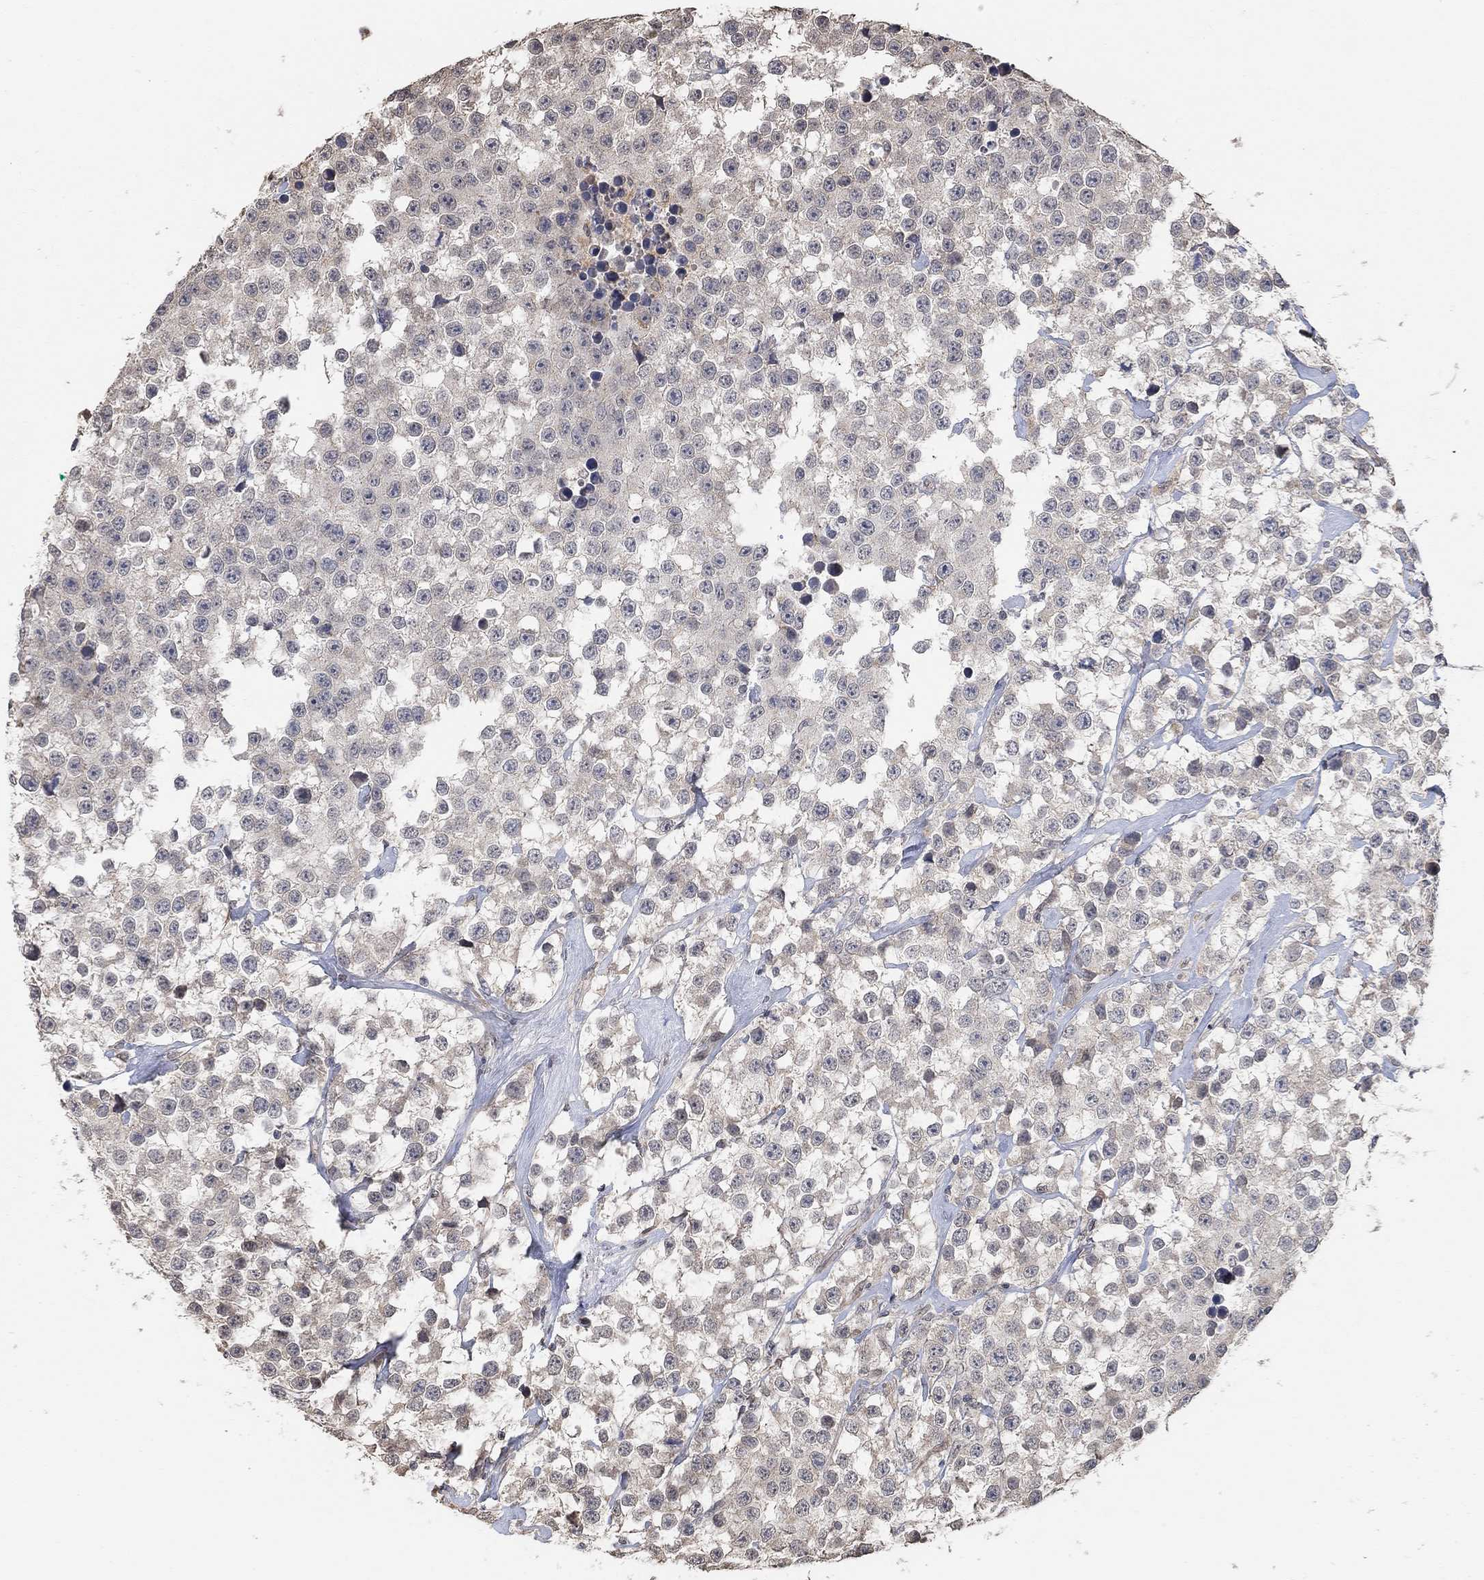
{"staining": {"intensity": "negative", "quantity": "none", "location": "none"}, "tissue": "testis cancer", "cell_type": "Tumor cells", "image_type": "cancer", "snomed": [{"axis": "morphology", "description": "Seminoma, NOS"}, {"axis": "topography", "description": "Testis"}], "caption": "Micrograph shows no significant protein expression in tumor cells of seminoma (testis). Nuclei are stained in blue.", "gene": "UNC5B", "patient": {"sex": "male", "age": 59}}